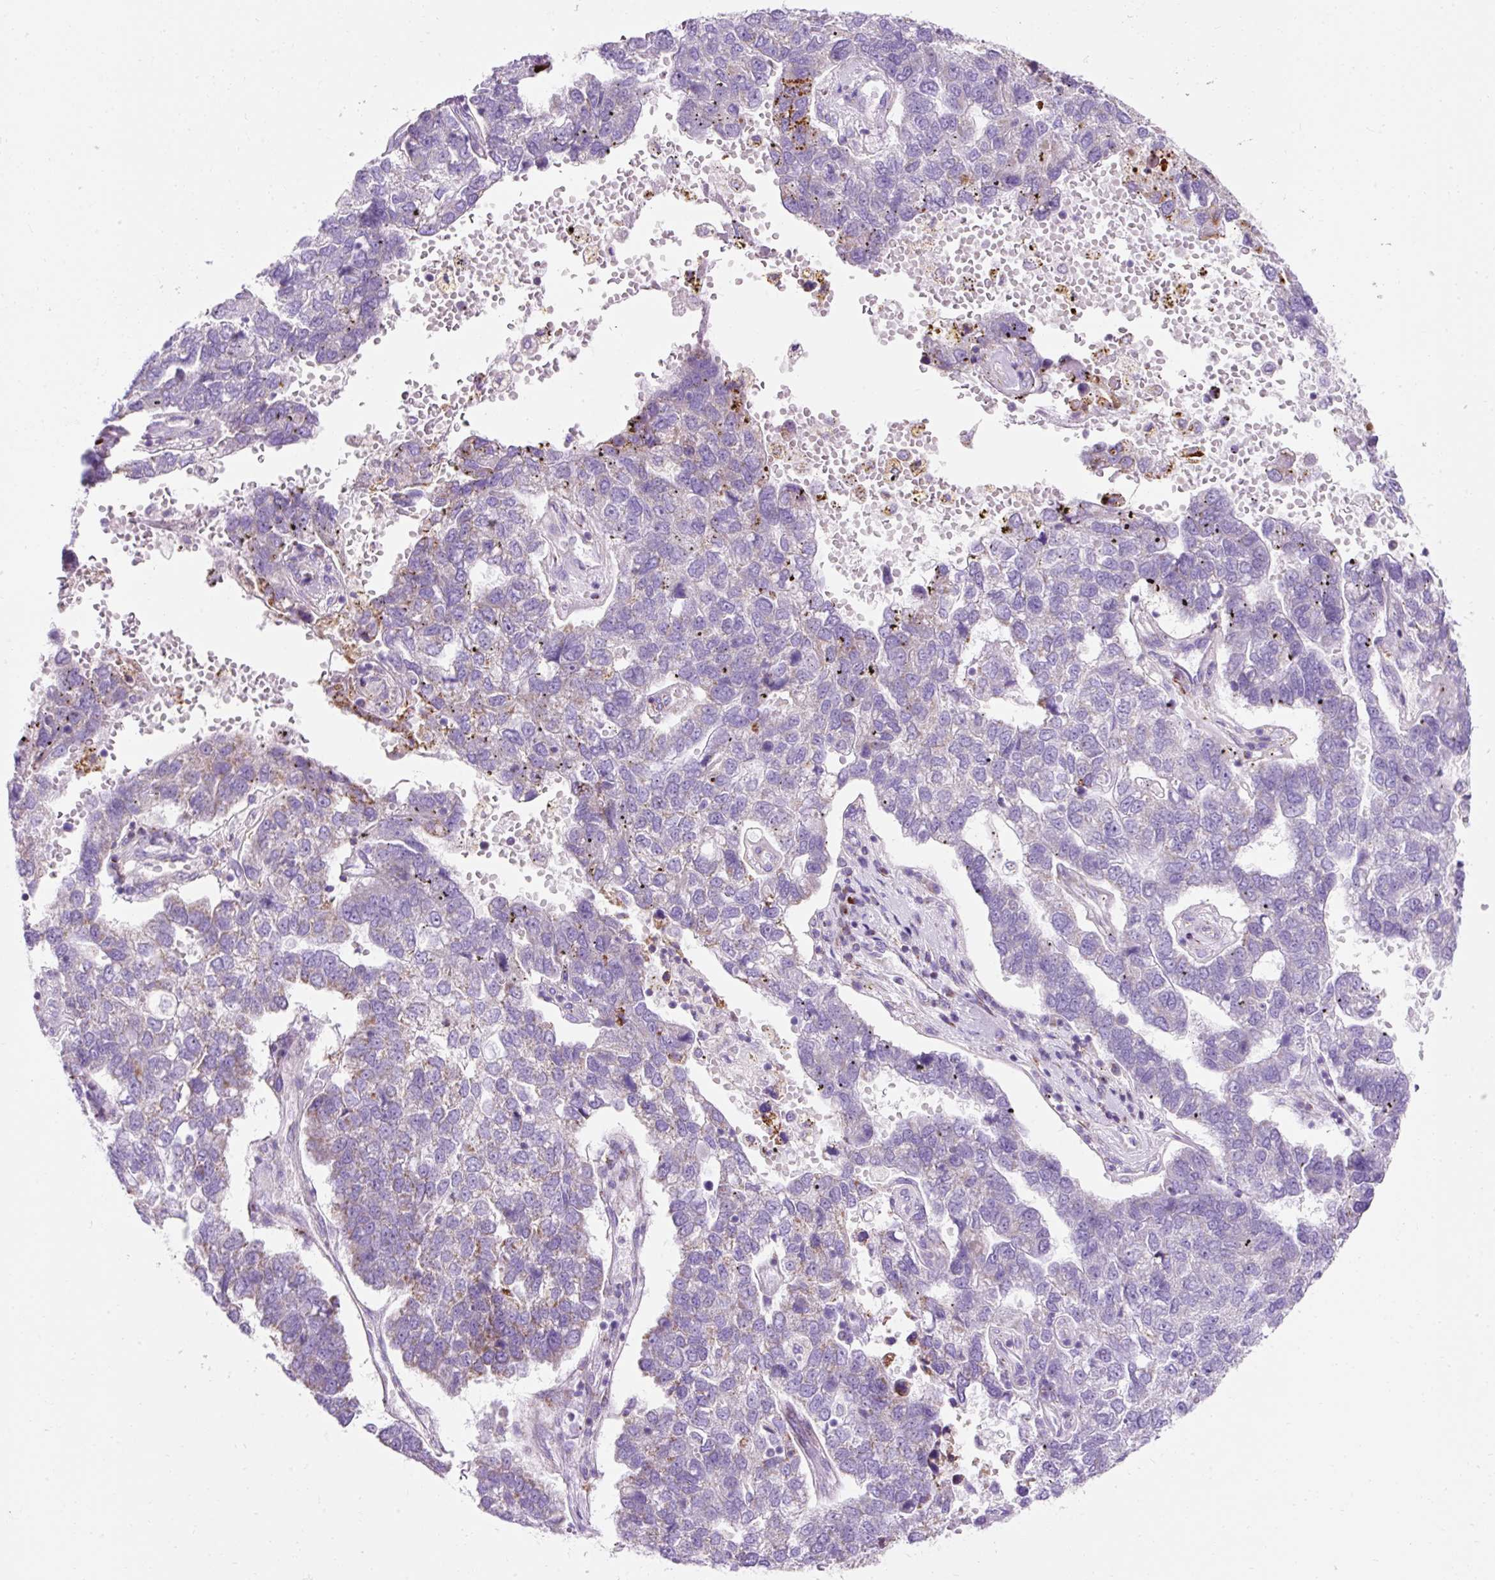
{"staining": {"intensity": "moderate", "quantity": "<25%", "location": "cytoplasmic/membranous"}, "tissue": "pancreatic cancer", "cell_type": "Tumor cells", "image_type": "cancer", "snomed": [{"axis": "morphology", "description": "Adenocarcinoma, NOS"}, {"axis": "topography", "description": "Pancreas"}], "caption": "About <25% of tumor cells in human adenocarcinoma (pancreatic) show moderate cytoplasmic/membranous protein staining as visualized by brown immunohistochemical staining.", "gene": "PLPP2", "patient": {"sex": "female", "age": 61}}